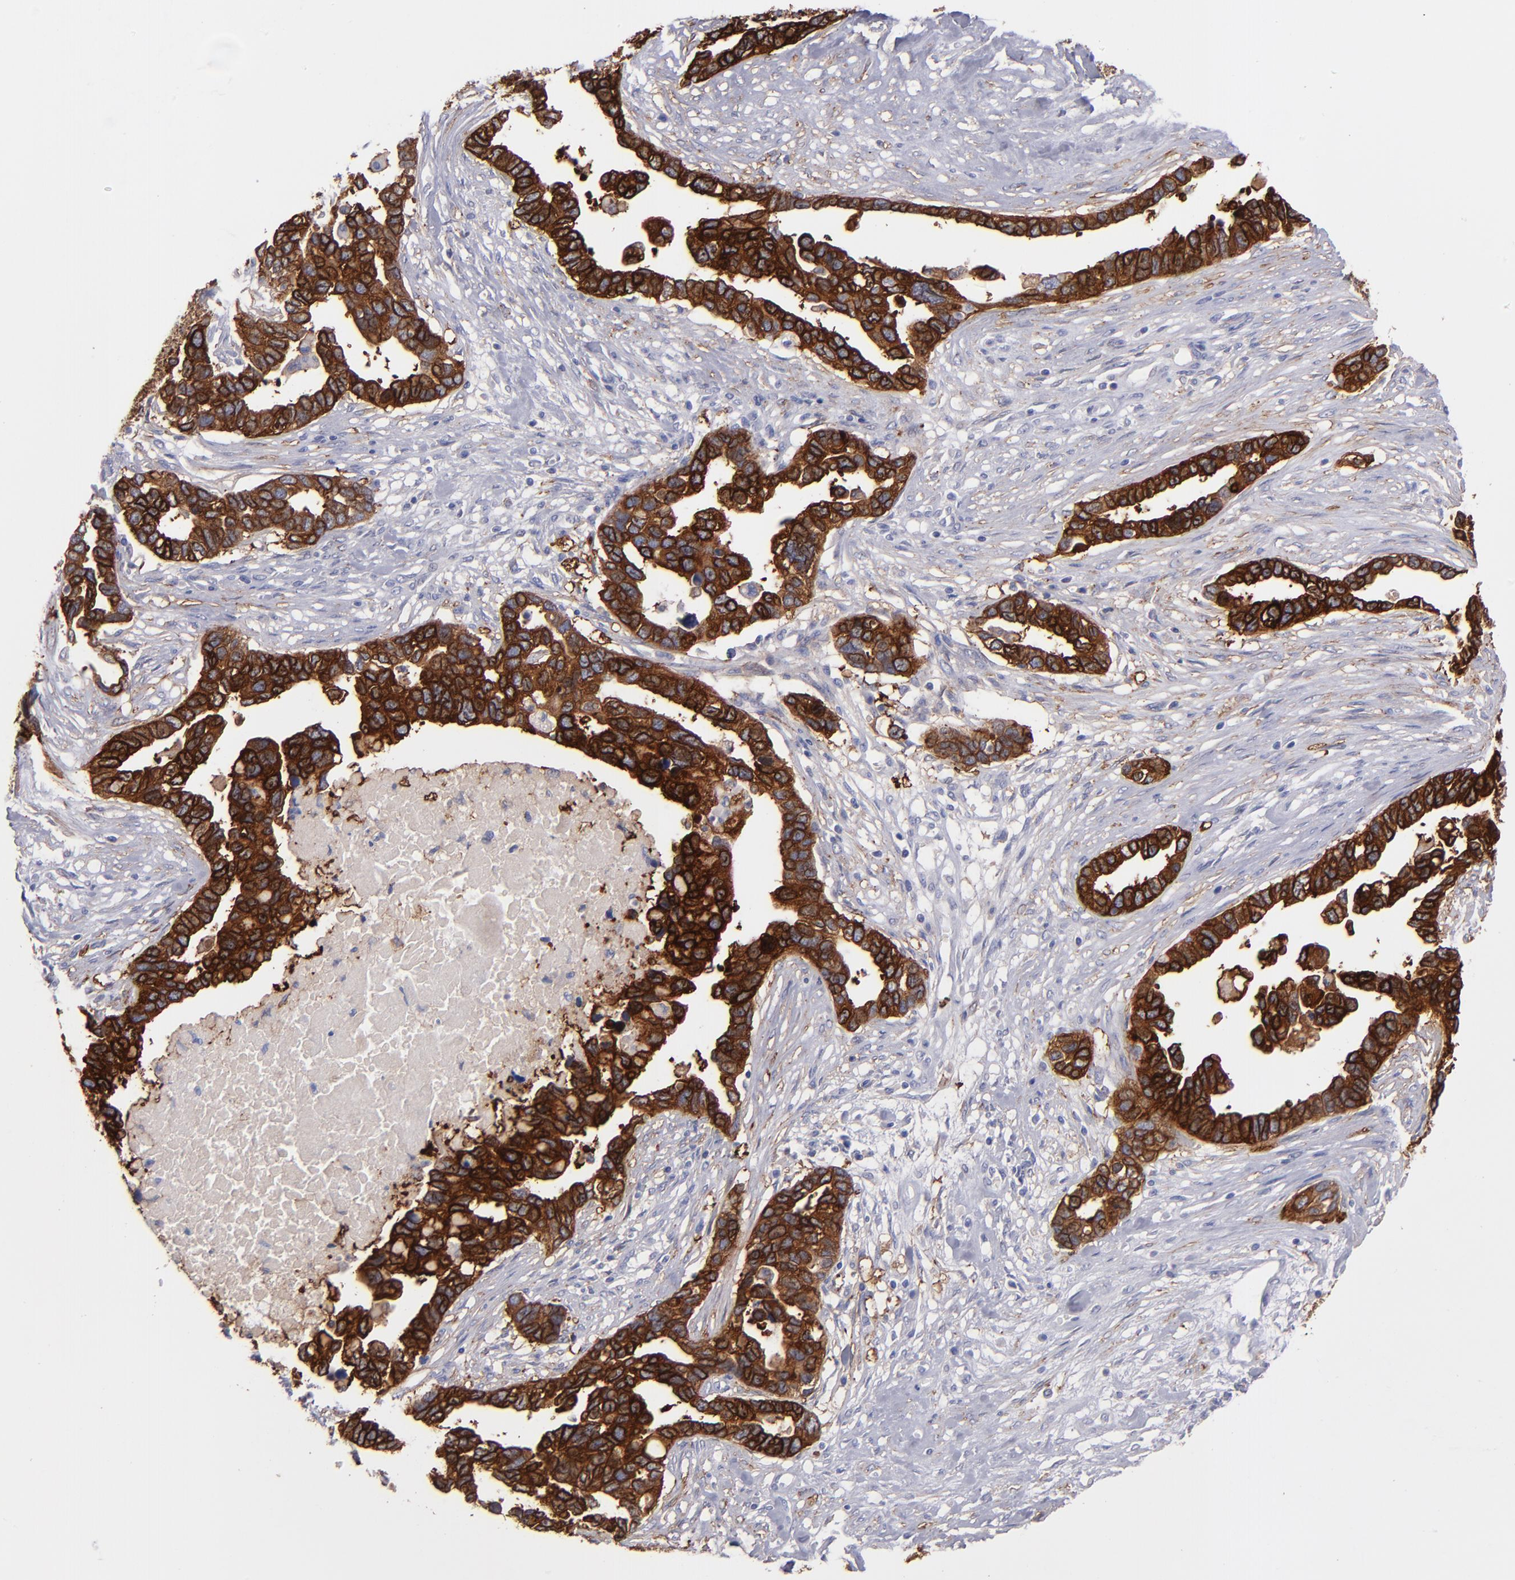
{"staining": {"intensity": "strong", "quantity": ">75%", "location": "cytoplasmic/membranous"}, "tissue": "ovarian cancer", "cell_type": "Tumor cells", "image_type": "cancer", "snomed": [{"axis": "morphology", "description": "Cystadenocarcinoma, serous, NOS"}, {"axis": "topography", "description": "Ovary"}], "caption": "Immunohistochemistry (IHC) image of human ovarian cancer stained for a protein (brown), which shows high levels of strong cytoplasmic/membranous expression in approximately >75% of tumor cells.", "gene": "AHNAK2", "patient": {"sex": "female", "age": 54}}